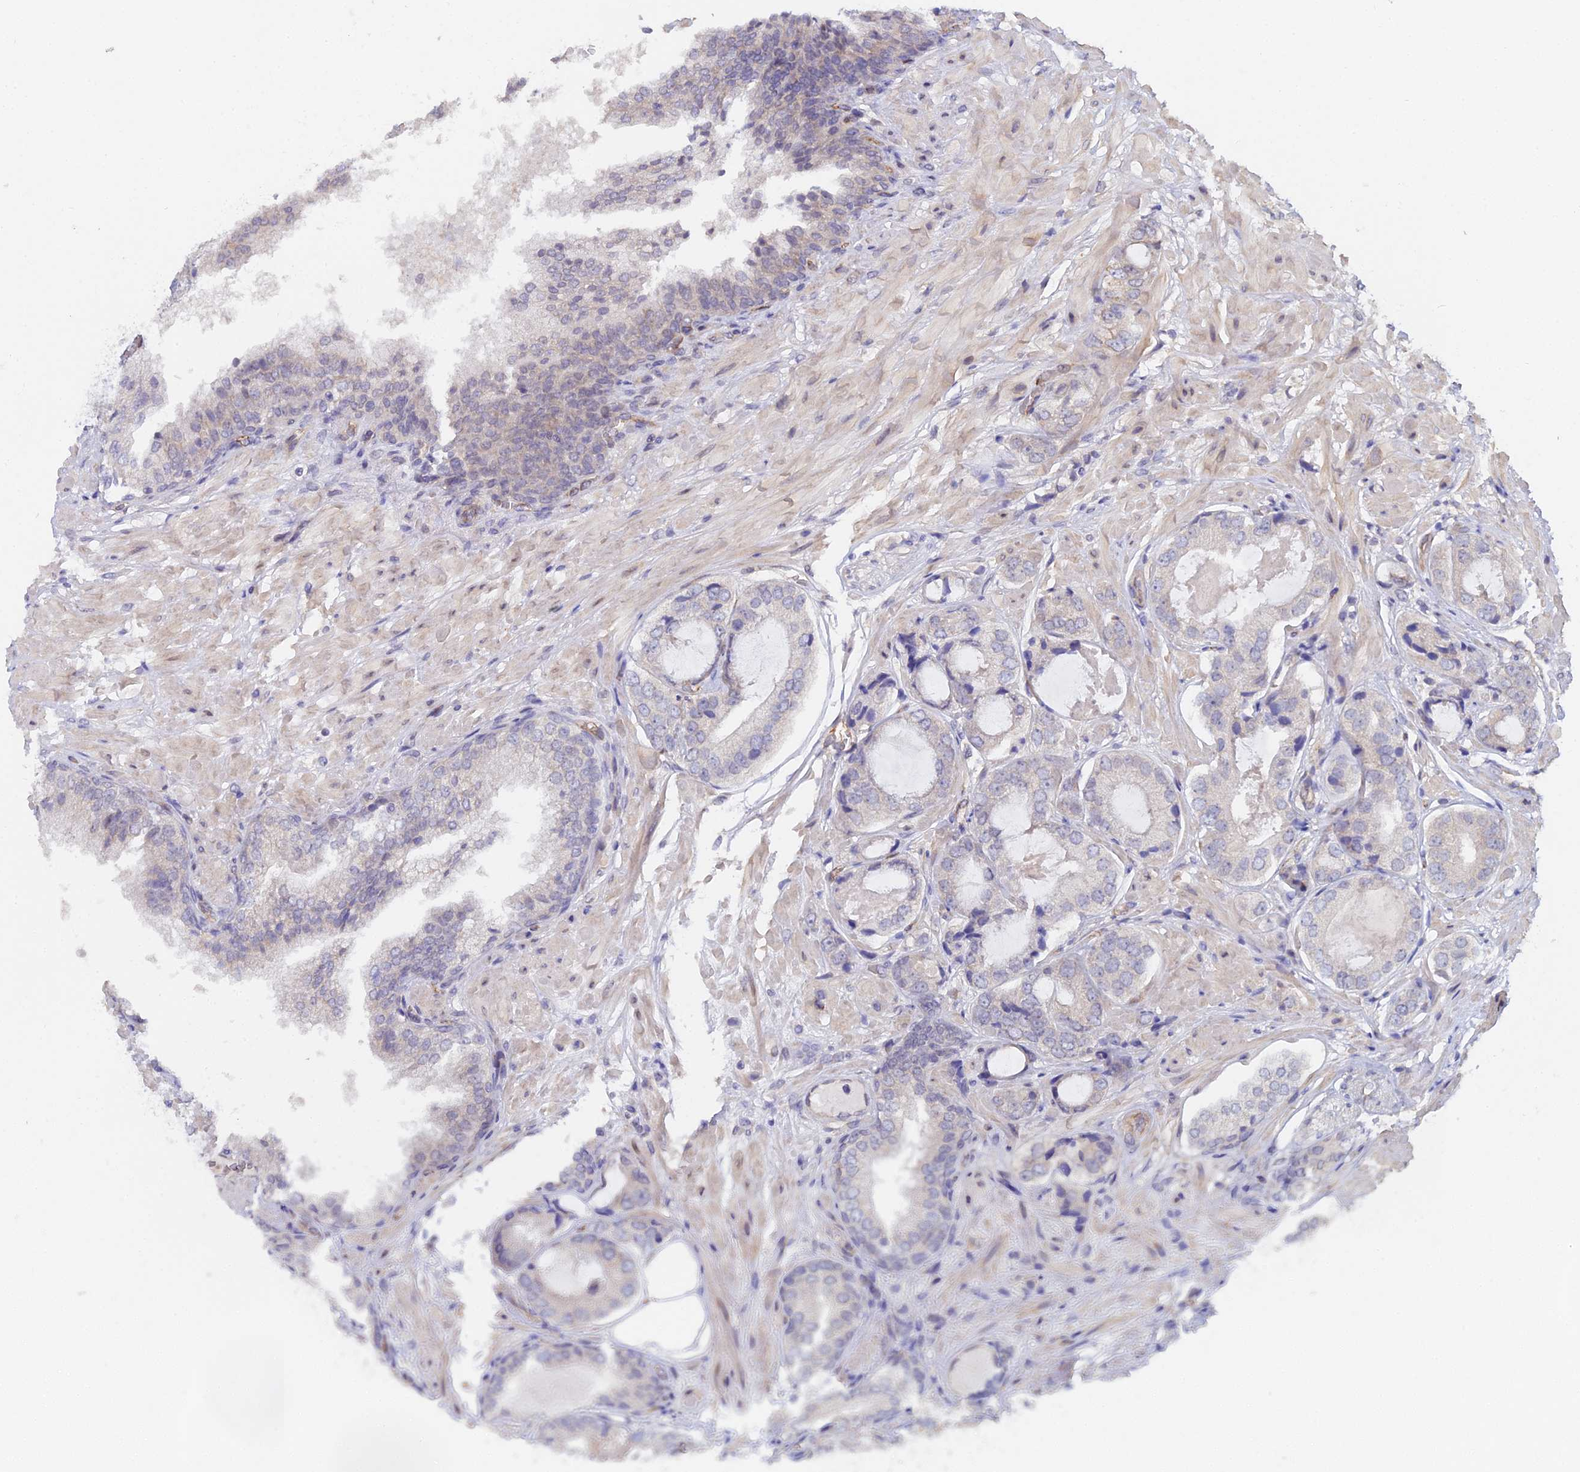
{"staining": {"intensity": "negative", "quantity": "none", "location": "none"}, "tissue": "prostate cancer", "cell_type": "Tumor cells", "image_type": "cancer", "snomed": [{"axis": "morphology", "description": "Adenocarcinoma, High grade"}, {"axis": "topography", "description": "Prostate"}], "caption": "There is no significant positivity in tumor cells of prostate cancer (adenocarcinoma (high-grade)).", "gene": "C4orf19", "patient": {"sex": "male", "age": 59}}